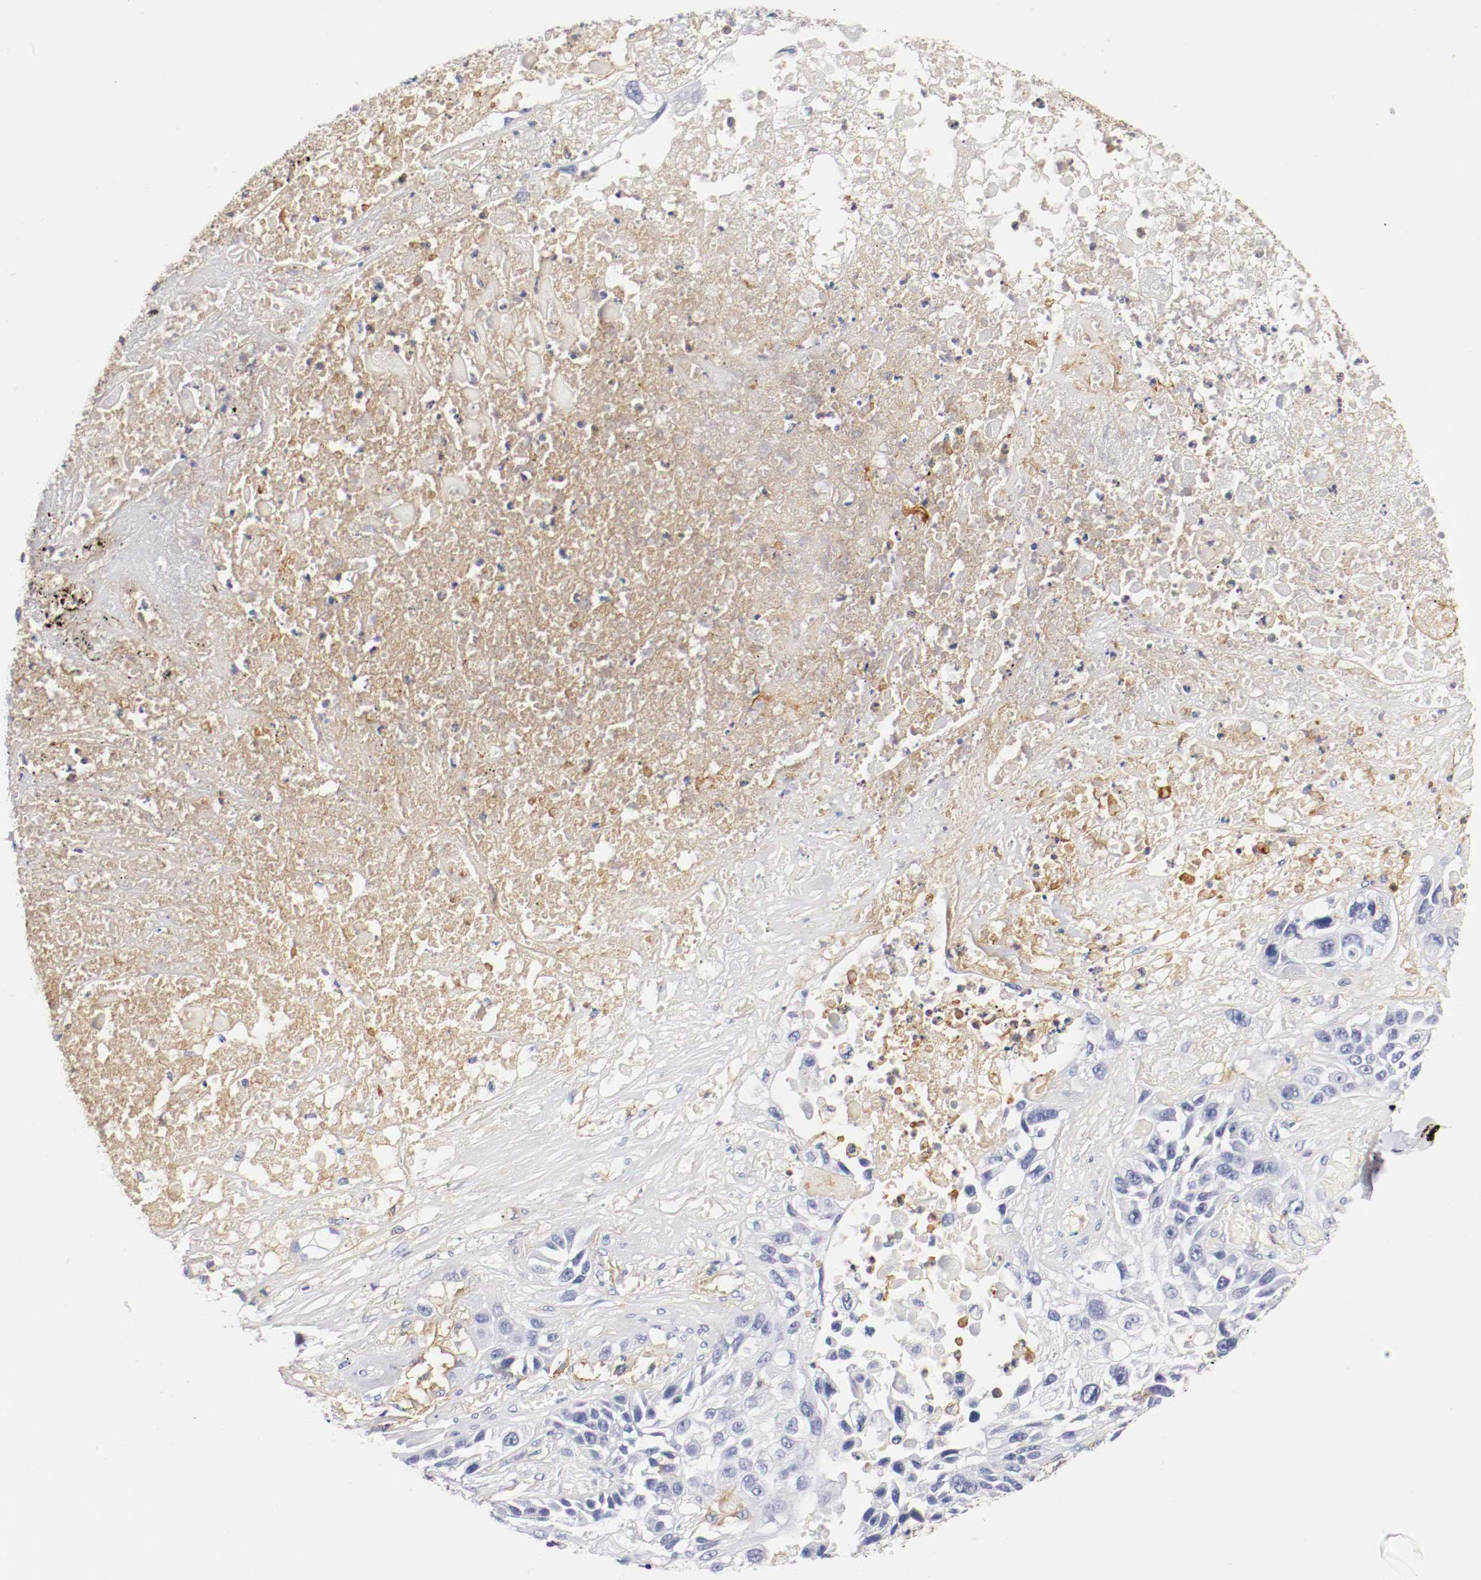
{"staining": {"intensity": "negative", "quantity": "none", "location": "none"}, "tissue": "lung cancer", "cell_type": "Tumor cells", "image_type": "cancer", "snomed": [{"axis": "morphology", "description": "Squamous cell carcinoma, NOS"}, {"axis": "topography", "description": "Lung"}], "caption": "There is no significant expression in tumor cells of lung squamous cell carcinoma.", "gene": "ITGAX", "patient": {"sex": "male", "age": 71}}